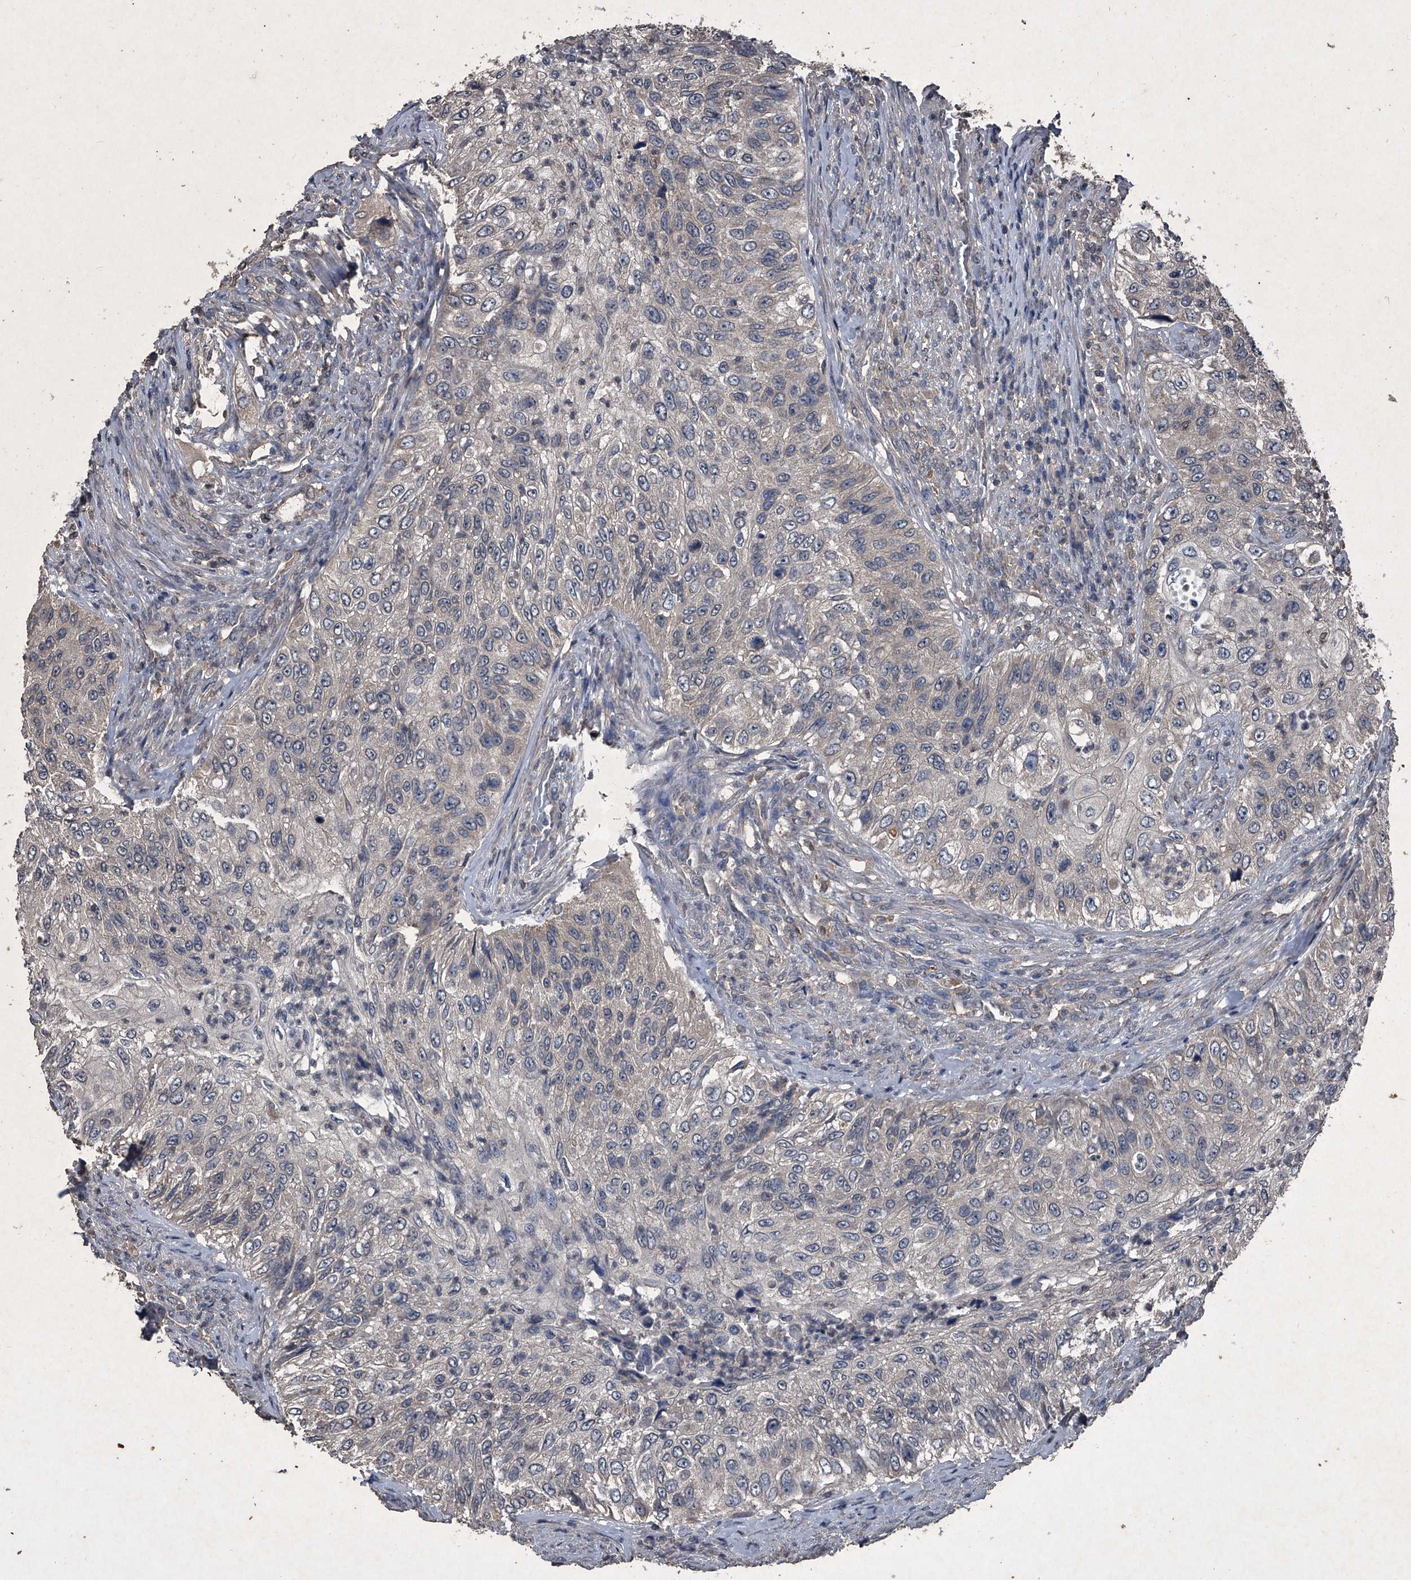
{"staining": {"intensity": "negative", "quantity": "none", "location": "none"}, "tissue": "urothelial cancer", "cell_type": "Tumor cells", "image_type": "cancer", "snomed": [{"axis": "morphology", "description": "Urothelial carcinoma, High grade"}, {"axis": "topography", "description": "Urinary bladder"}], "caption": "An immunohistochemistry micrograph of high-grade urothelial carcinoma is shown. There is no staining in tumor cells of high-grade urothelial carcinoma.", "gene": "MAPKAP1", "patient": {"sex": "female", "age": 60}}